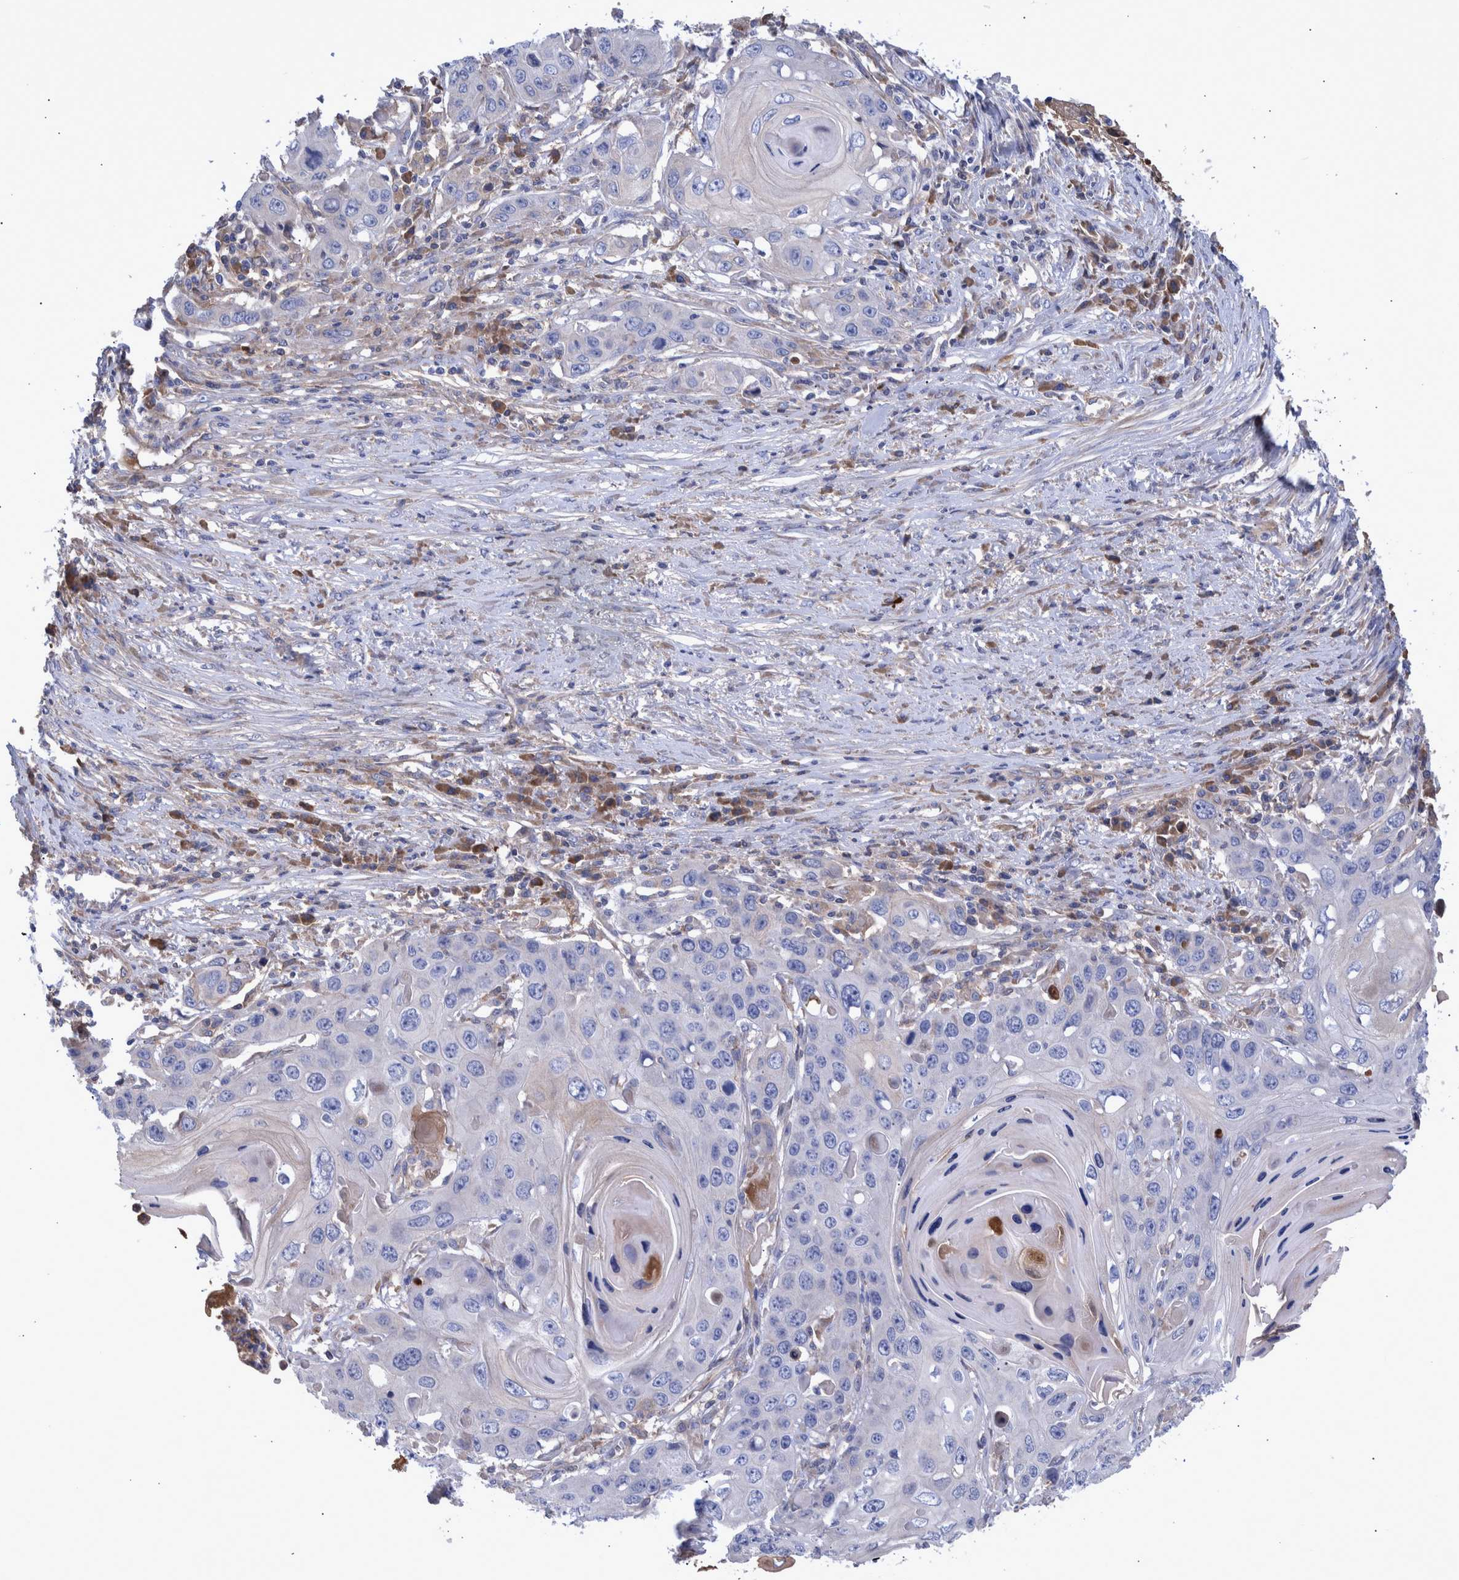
{"staining": {"intensity": "moderate", "quantity": "<25%", "location": "cytoplasmic/membranous"}, "tissue": "skin cancer", "cell_type": "Tumor cells", "image_type": "cancer", "snomed": [{"axis": "morphology", "description": "Squamous cell carcinoma, NOS"}, {"axis": "topography", "description": "Skin"}], "caption": "Protein expression by IHC displays moderate cytoplasmic/membranous expression in about <25% of tumor cells in skin cancer.", "gene": "DLL4", "patient": {"sex": "male", "age": 55}}